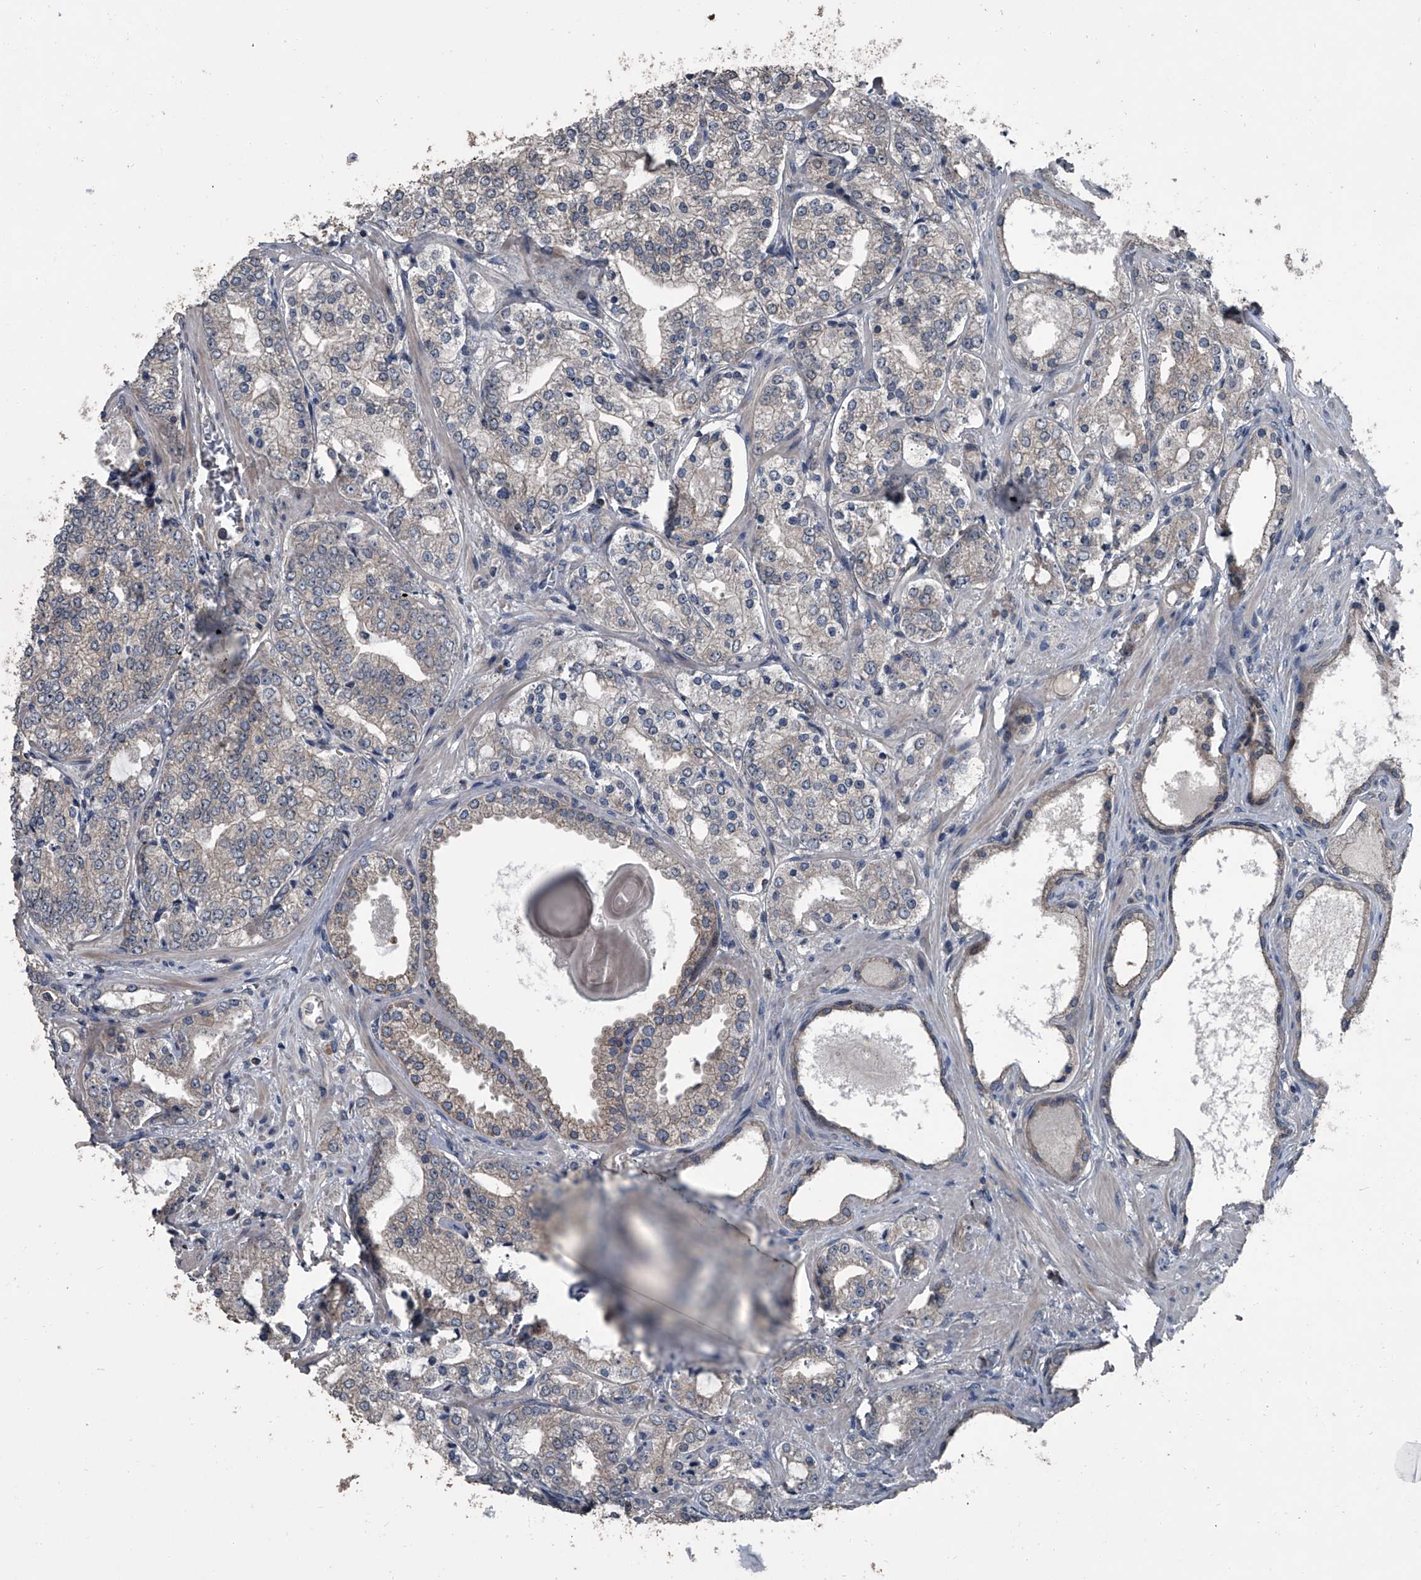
{"staining": {"intensity": "negative", "quantity": "none", "location": "none"}, "tissue": "prostate cancer", "cell_type": "Tumor cells", "image_type": "cancer", "snomed": [{"axis": "morphology", "description": "Adenocarcinoma, High grade"}, {"axis": "topography", "description": "Prostate"}], "caption": "Tumor cells show no significant protein staining in prostate cancer (high-grade adenocarcinoma).", "gene": "OARD1", "patient": {"sex": "male", "age": 64}}